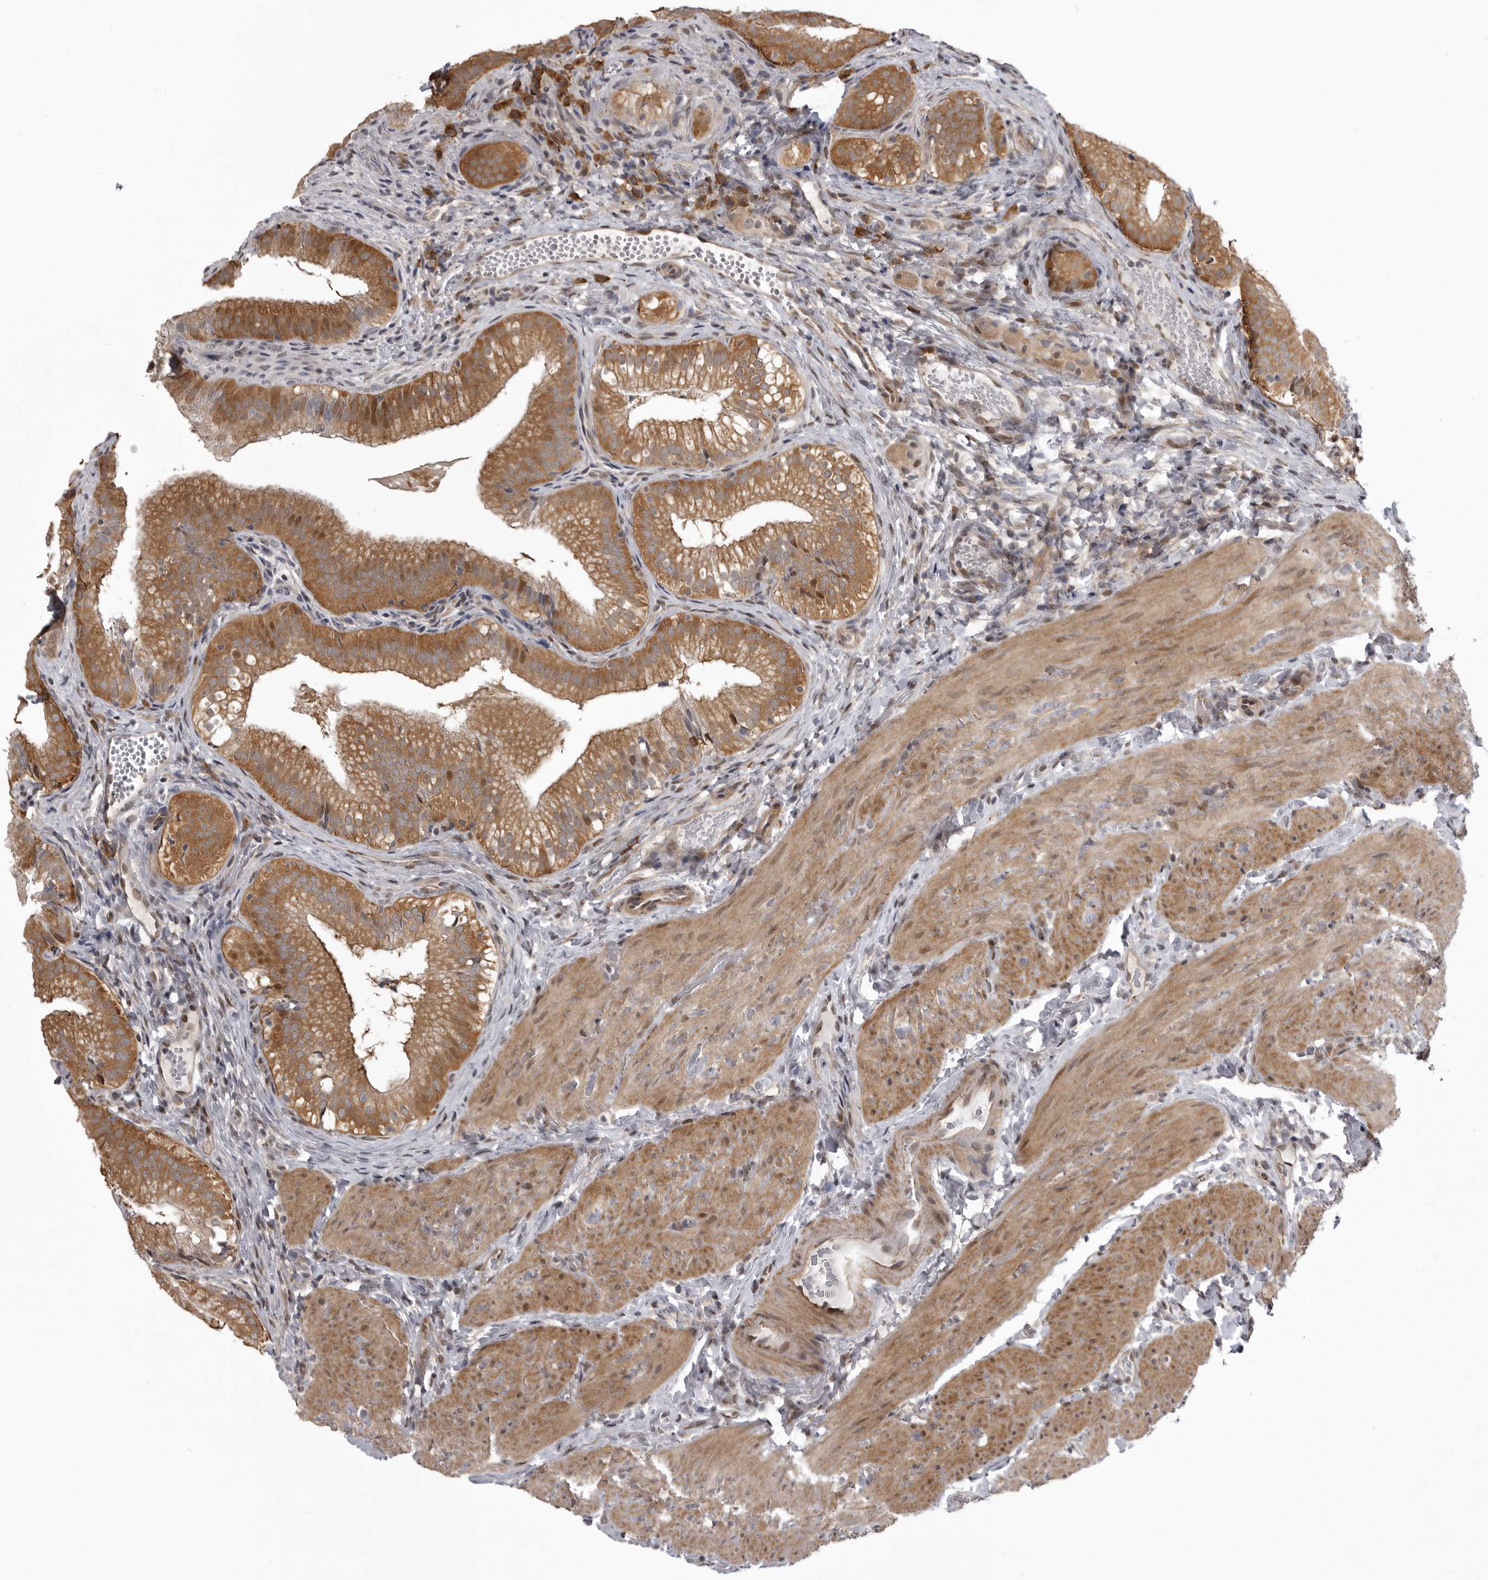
{"staining": {"intensity": "moderate", "quantity": ">75%", "location": "cytoplasmic/membranous,nuclear"}, "tissue": "gallbladder", "cell_type": "Glandular cells", "image_type": "normal", "snomed": [{"axis": "morphology", "description": "Normal tissue, NOS"}, {"axis": "topography", "description": "Gallbladder"}], "caption": "Immunohistochemistry (IHC) of normal gallbladder exhibits medium levels of moderate cytoplasmic/membranous,nuclear staining in about >75% of glandular cells.", "gene": "SNX16", "patient": {"sex": "female", "age": 30}}